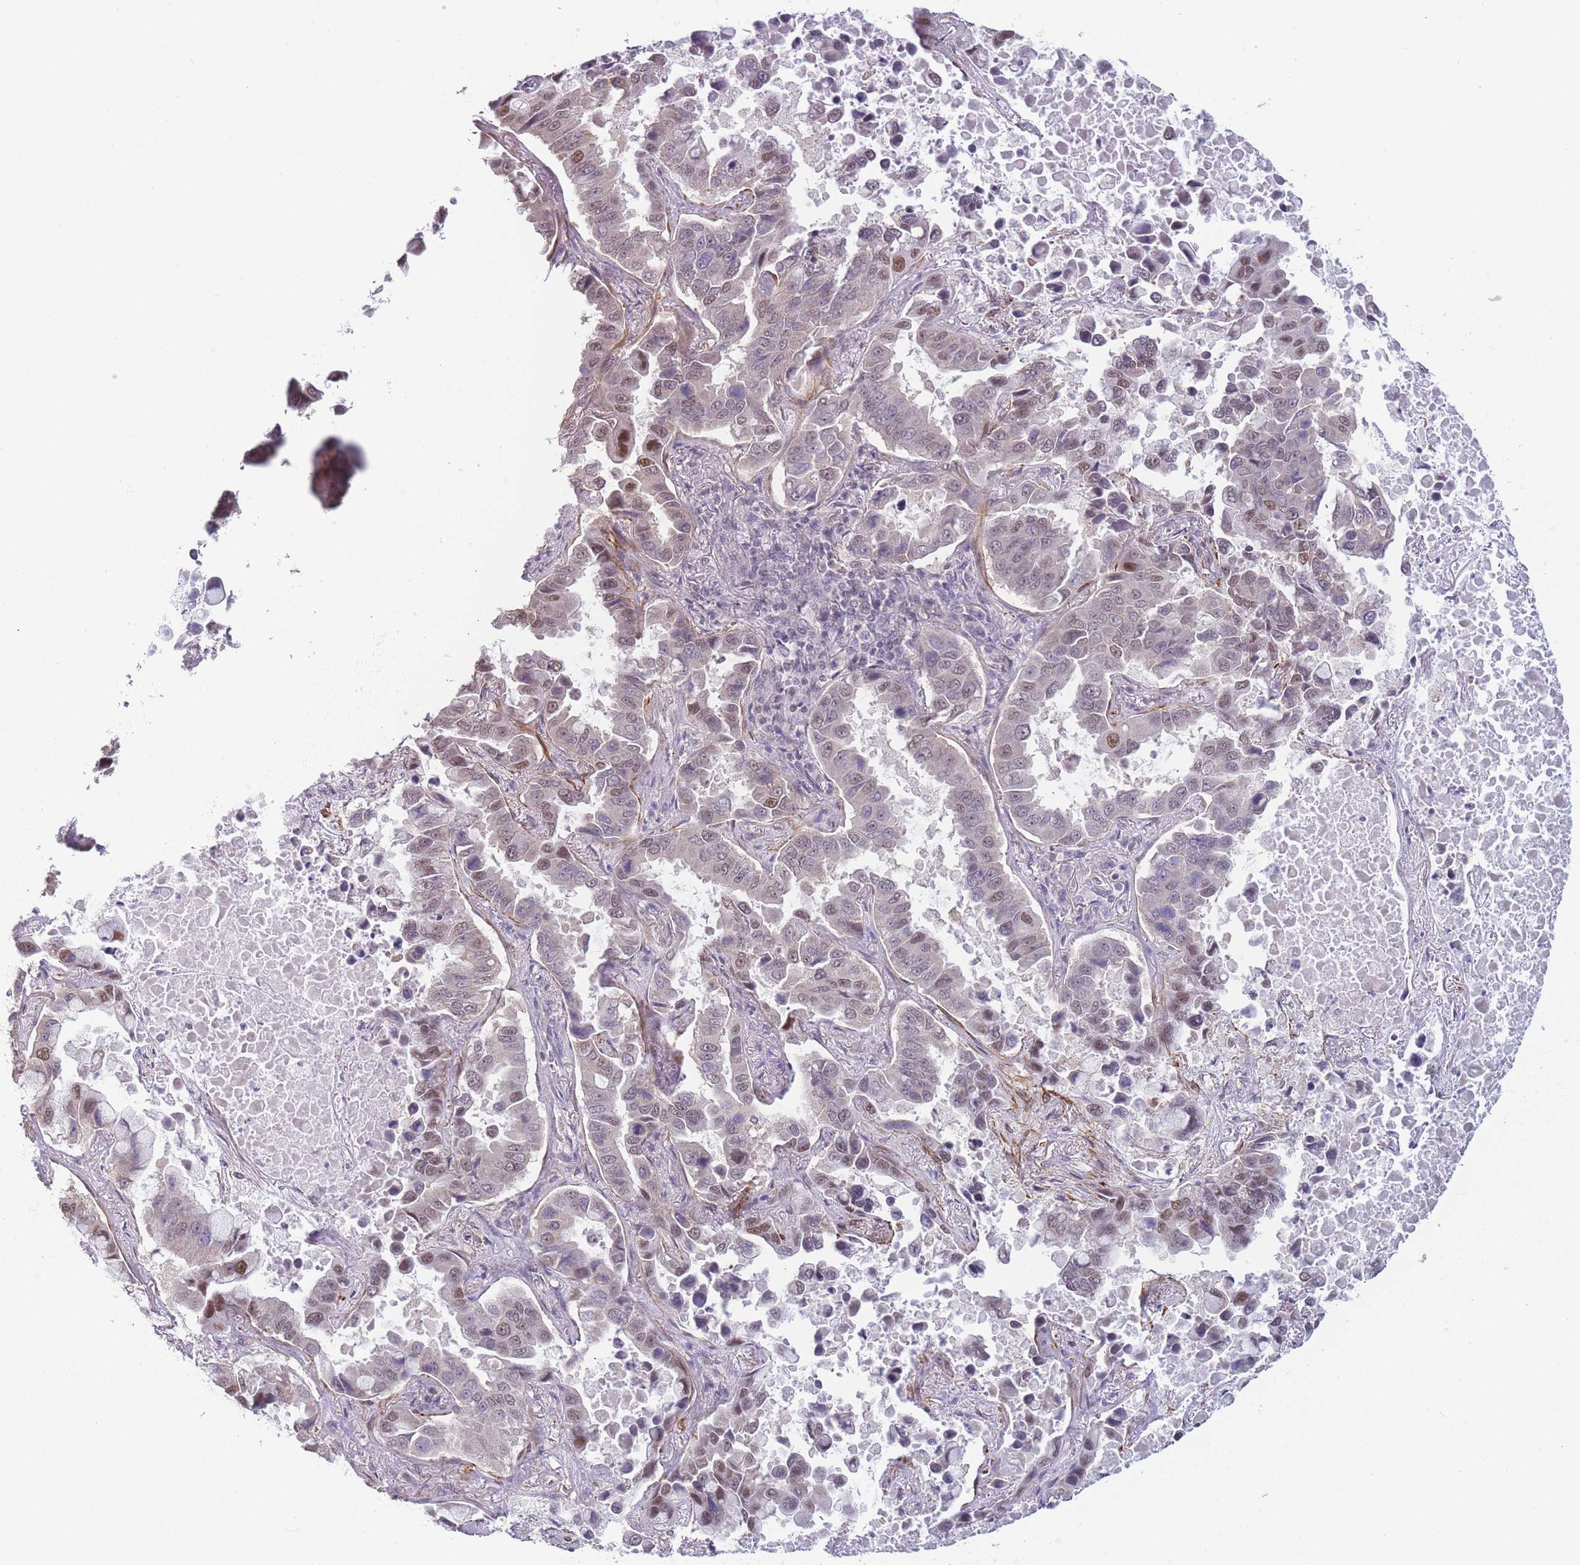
{"staining": {"intensity": "moderate", "quantity": "25%-75%", "location": "nuclear"}, "tissue": "lung cancer", "cell_type": "Tumor cells", "image_type": "cancer", "snomed": [{"axis": "morphology", "description": "Adenocarcinoma, NOS"}, {"axis": "topography", "description": "Lung"}], "caption": "The histopathology image shows immunohistochemical staining of adenocarcinoma (lung). There is moderate nuclear positivity is identified in about 25%-75% of tumor cells.", "gene": "SIN3B", "patient": {"sex": "male", "age": 64}}